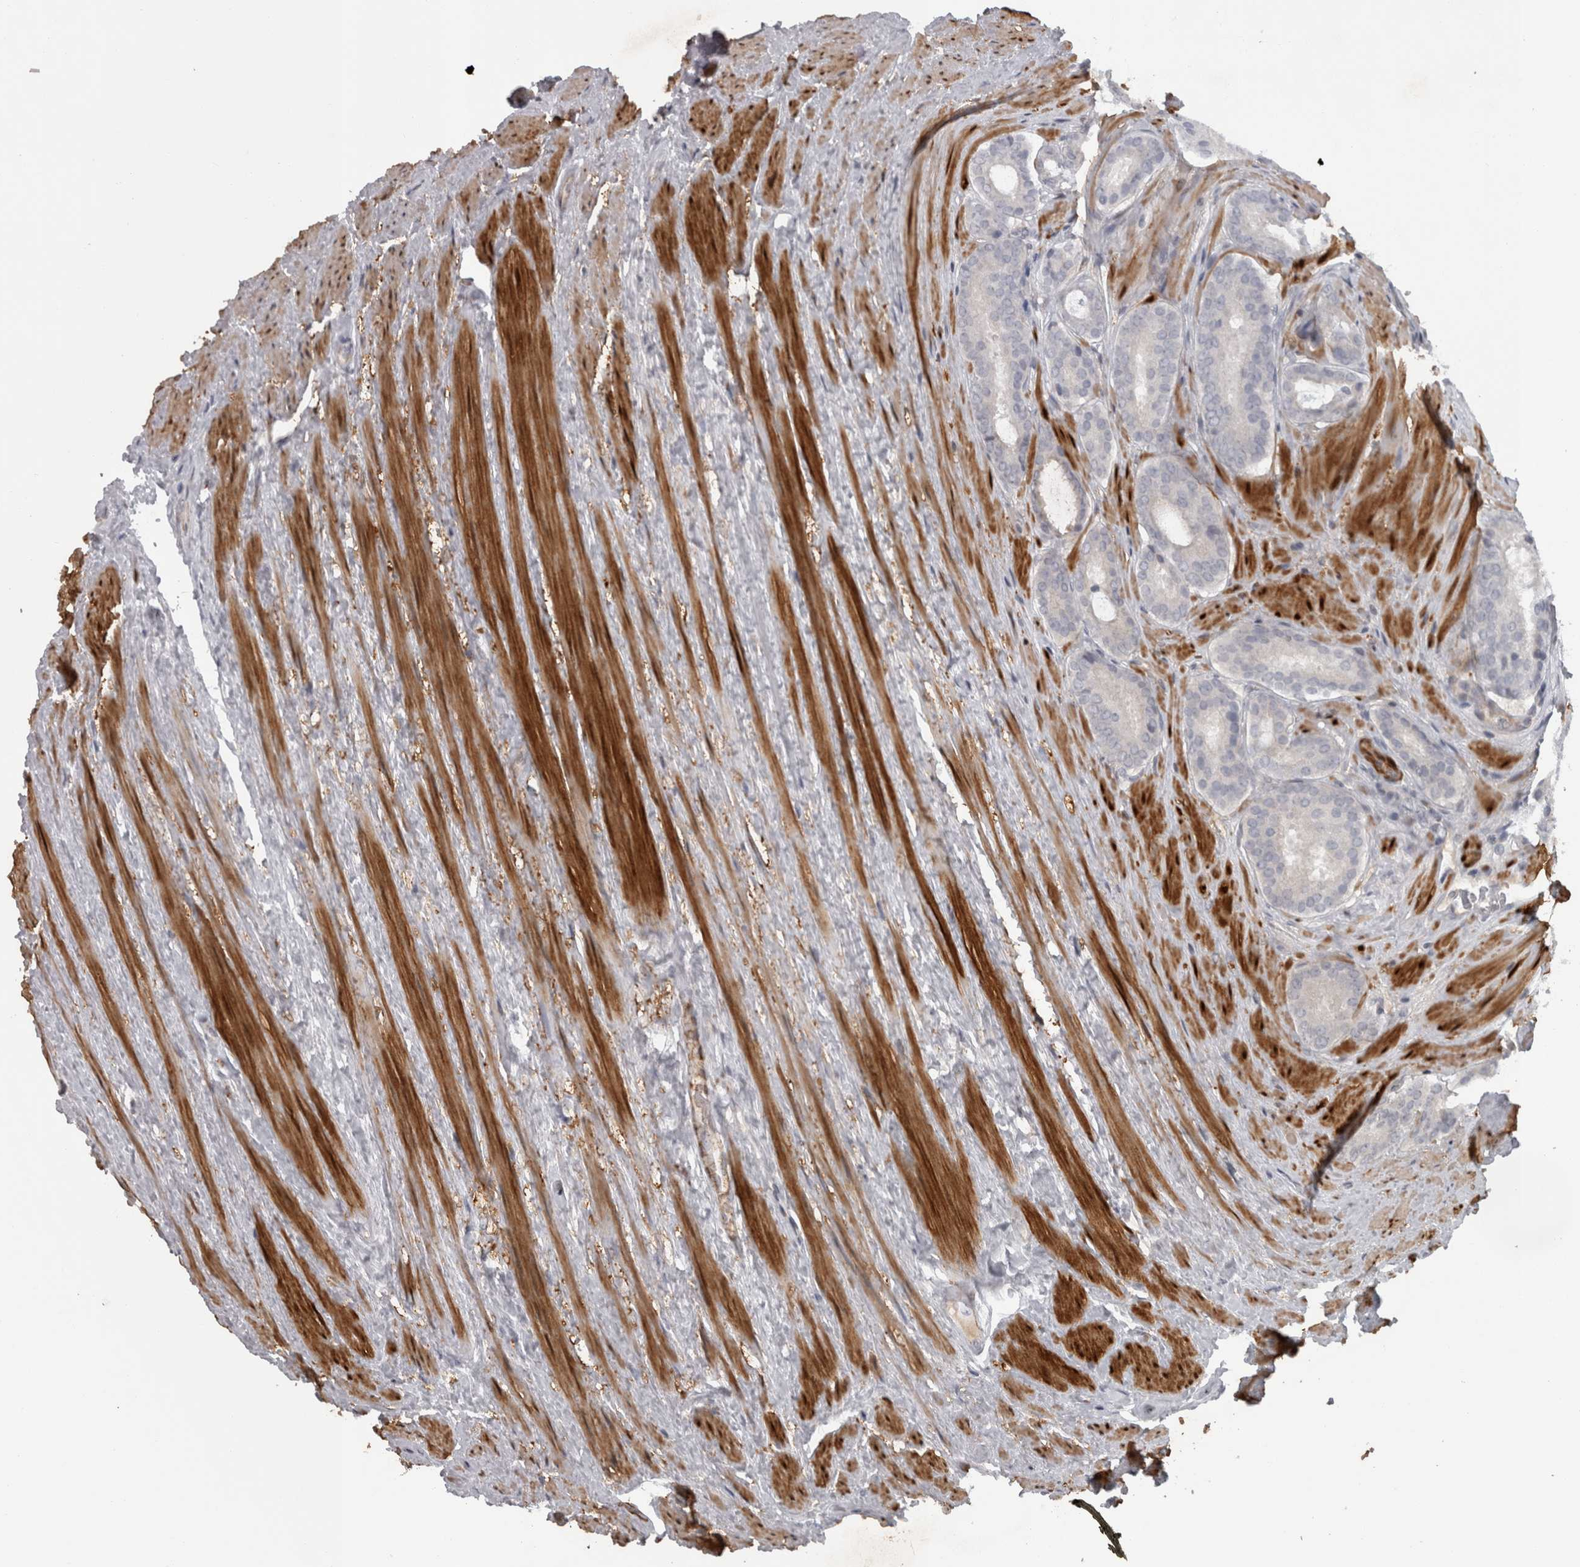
{"staining": {"intensity": "negative", "quantity": "none", "location": "none"}, "tissue": "prostate cancer", "cell_type": "Tumor cells", "image_type": "cancer", "snomed": [{"axis": "morphology", "description": "Adenocarcinoma, Low grade"}, {"axis": "topography", "description": "Prostate"}], "caption": "The IHC image has no significant staining in tumor cells of prostate low-grade adenocarcinoma tissue.", "gene": "PPP1R12B", "patient": {"sex": "male", "age": 69}}